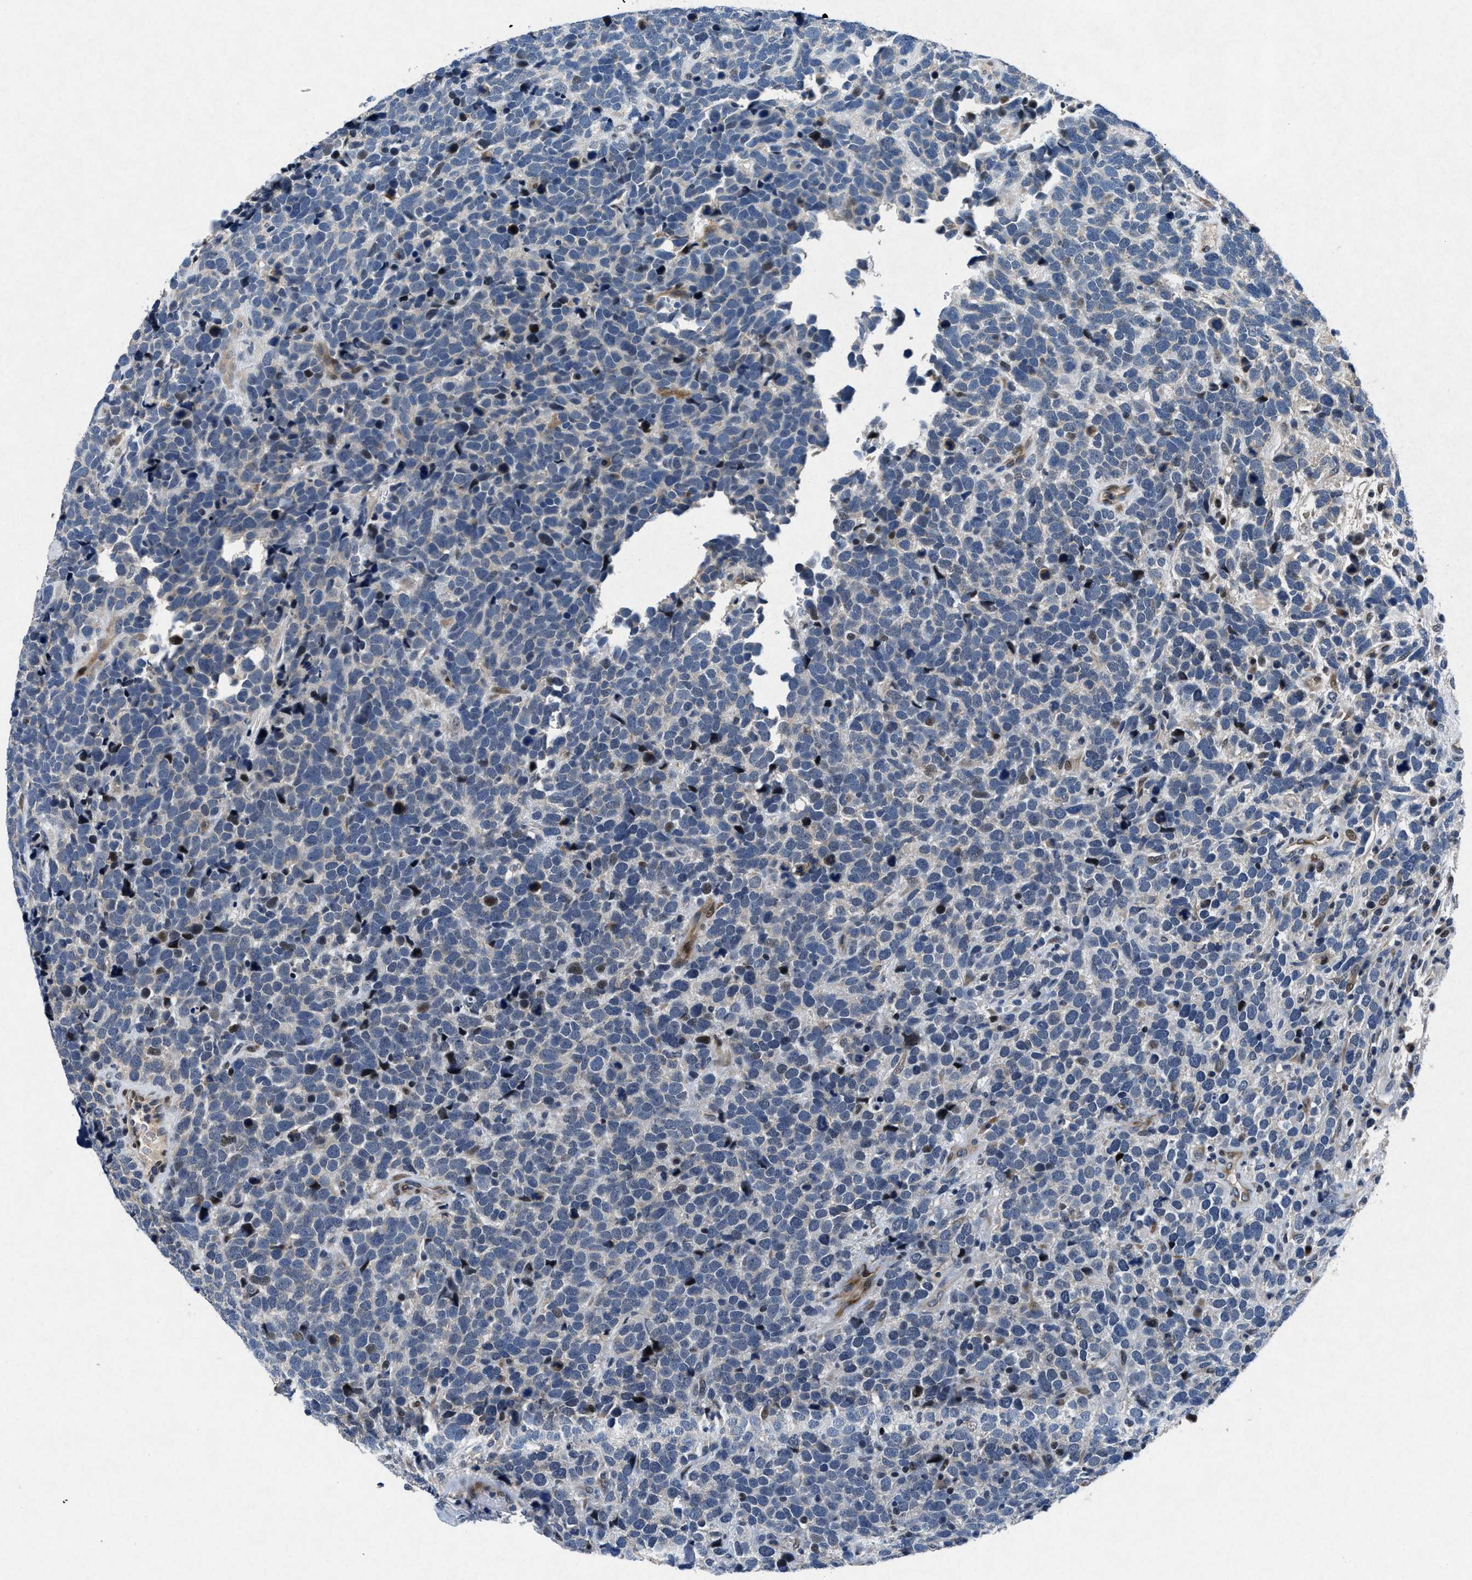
{"staining": {"intensity": "negative", "quantity": "none", "location": "none"}, "tissue": "urothelial cancer", "cell_type": "Tumor cells", "image_type": "cancer", "snomed": [{"axis": "morphology", "description": "Urothelial carcinoma, High grade"}, {"axis": "topography", "description": "Urinary bladder"}], "caption": "Urothelial cancer was stained to show a protein in brown. There is no significant positivity in tumor cells. (Immunohistochemistry, brightfield microscopy, high magnification).", "gene": "PHLDA1", "patient": {"sex": "female", "age": 82}}